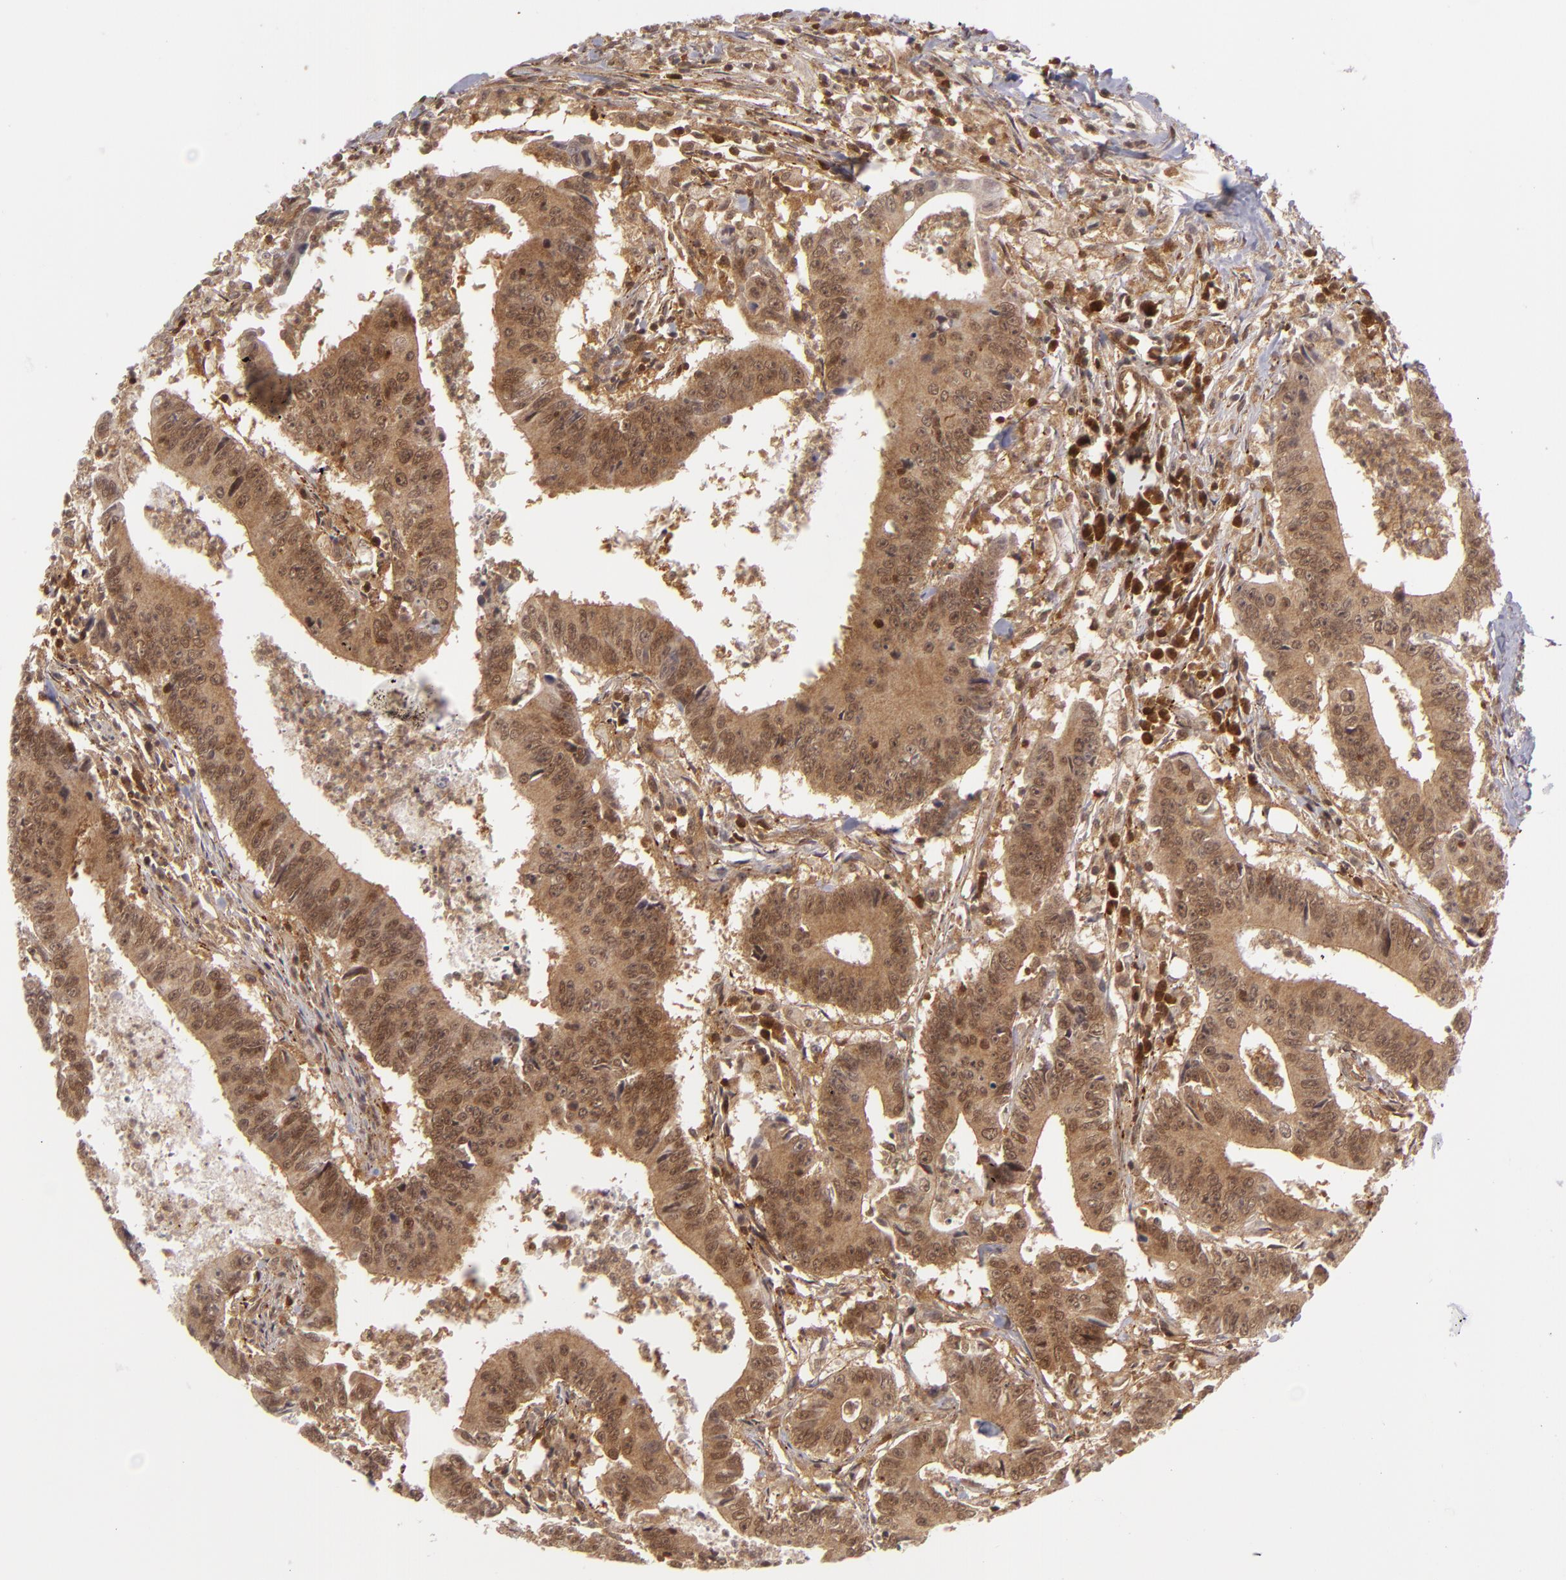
{"staining": {"intensity": "moderate", "quantity": ">75%", "location": "cytoplasmic/membranous"}, "tissue": "colorectal cancer", "cell_type": "Tumor cells", "image_type": "cancer", "snomed": [{"axis": "morphology", "description": "Adenocarcinoma, NOS"}, {"axis": "topography", "description": "Colon"}], "caption": "The micrograph shows immunohistochemical staining of colorectal cancer (adenocarcinoma). There is moderate cytoplasmic/membranous staining is seen in about >75% of tumor cells.", "gene": "ZBTB33", "patient": {"sex": "male", "age": 55}}